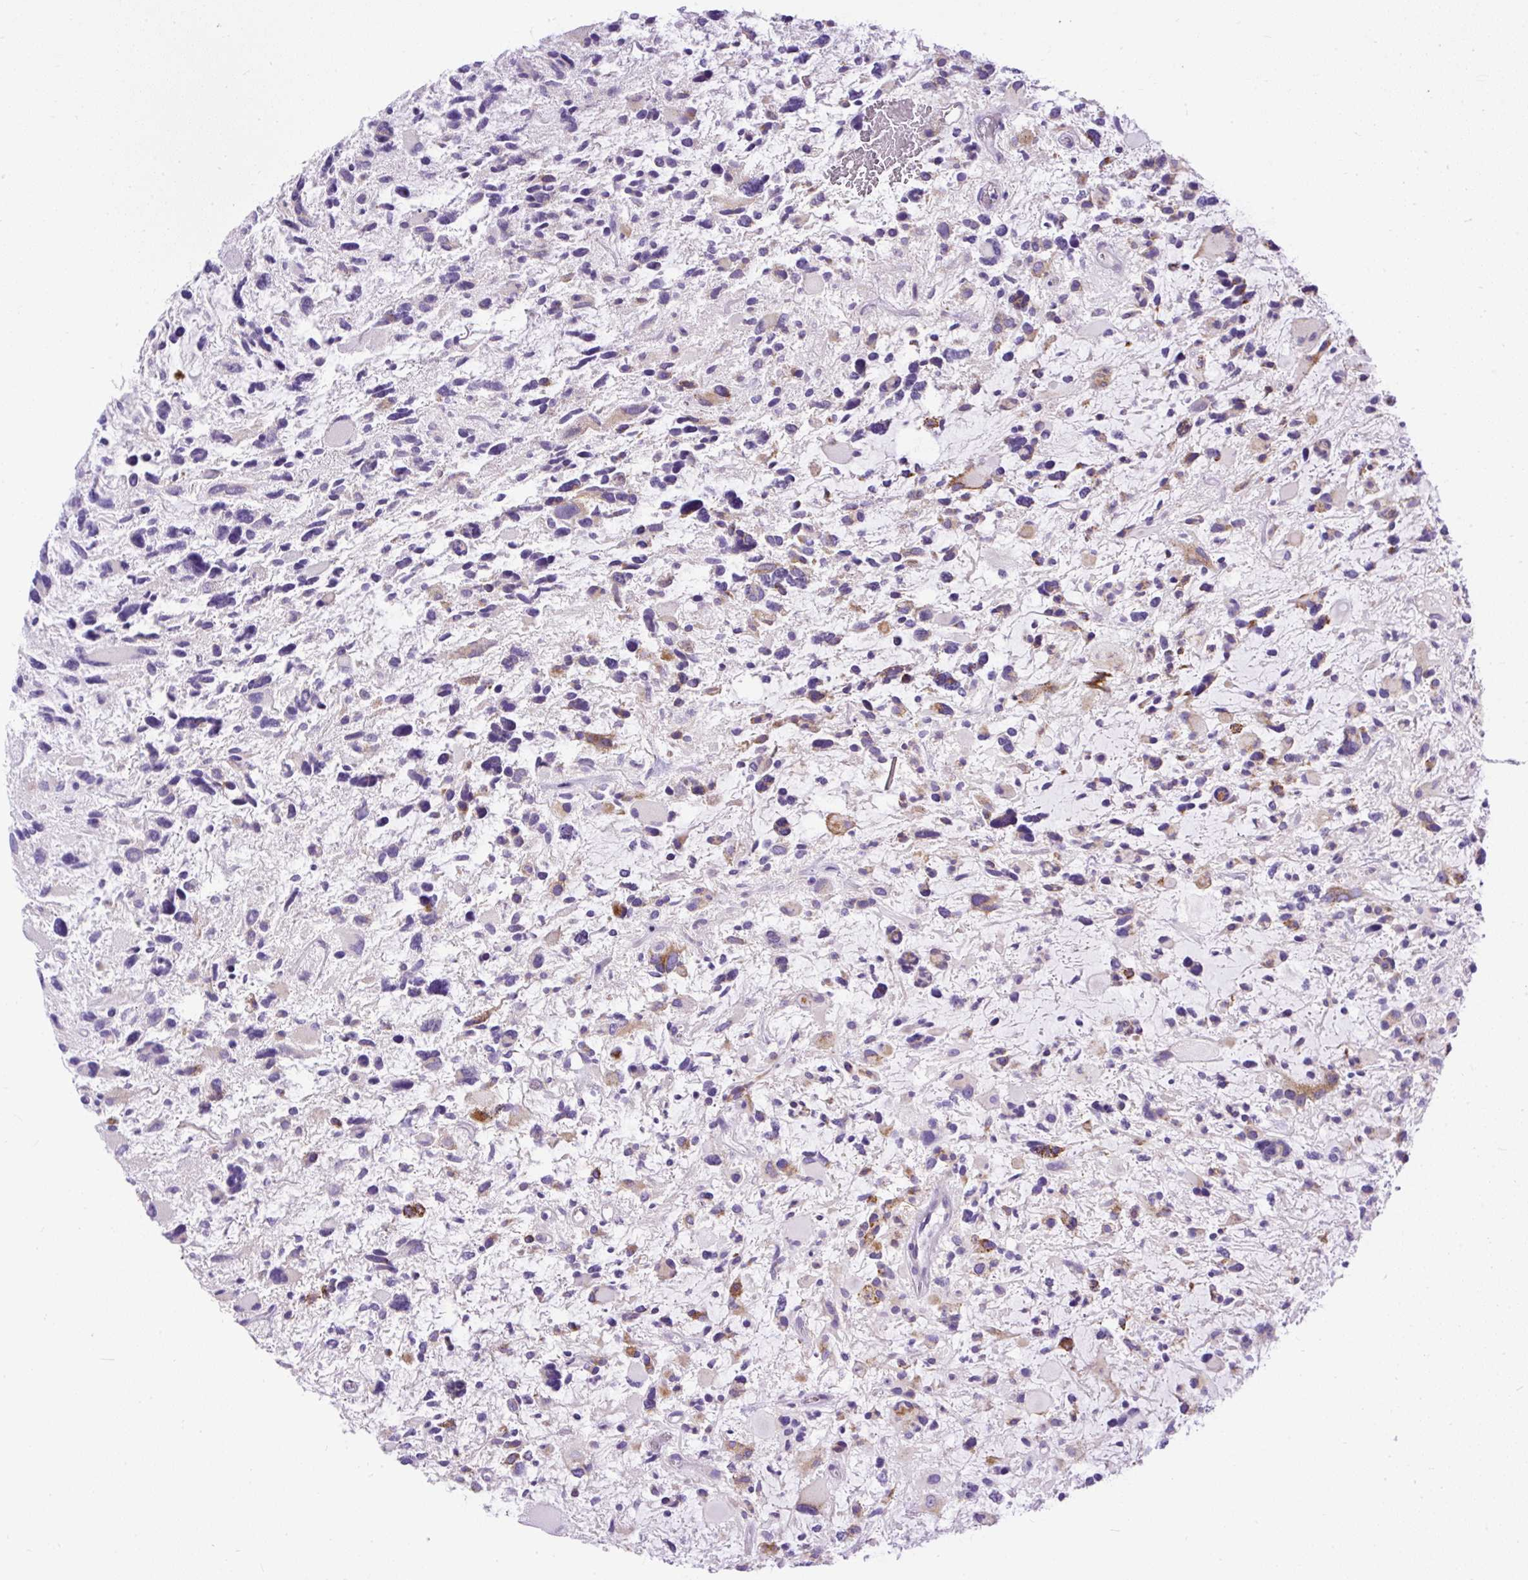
{"staining": {"intensity": "moderate", "quantity": "<25%", "location": "cytoplasmic/membranous"}, "tissue": "glioma", "cell_type": "Tumor cells", "image_type": "cancer", "snomed": [{"axis": "morphology", "description": "Glioma, malignant, High grade"}, {"axis": "topography", "description": "Brain"}], "caption": "High-magnification brightfield microscopy of glioma stained with DAB (3,3'-diaminobenzidine) (brown) and counterstained with hematoxylin (blue). tumor cells exhibit moderate cytoplasmic/membranous expression is present in about<25% of cells.", "gene": "SYBU", "patient": {"sex": "female", "age": 11}}